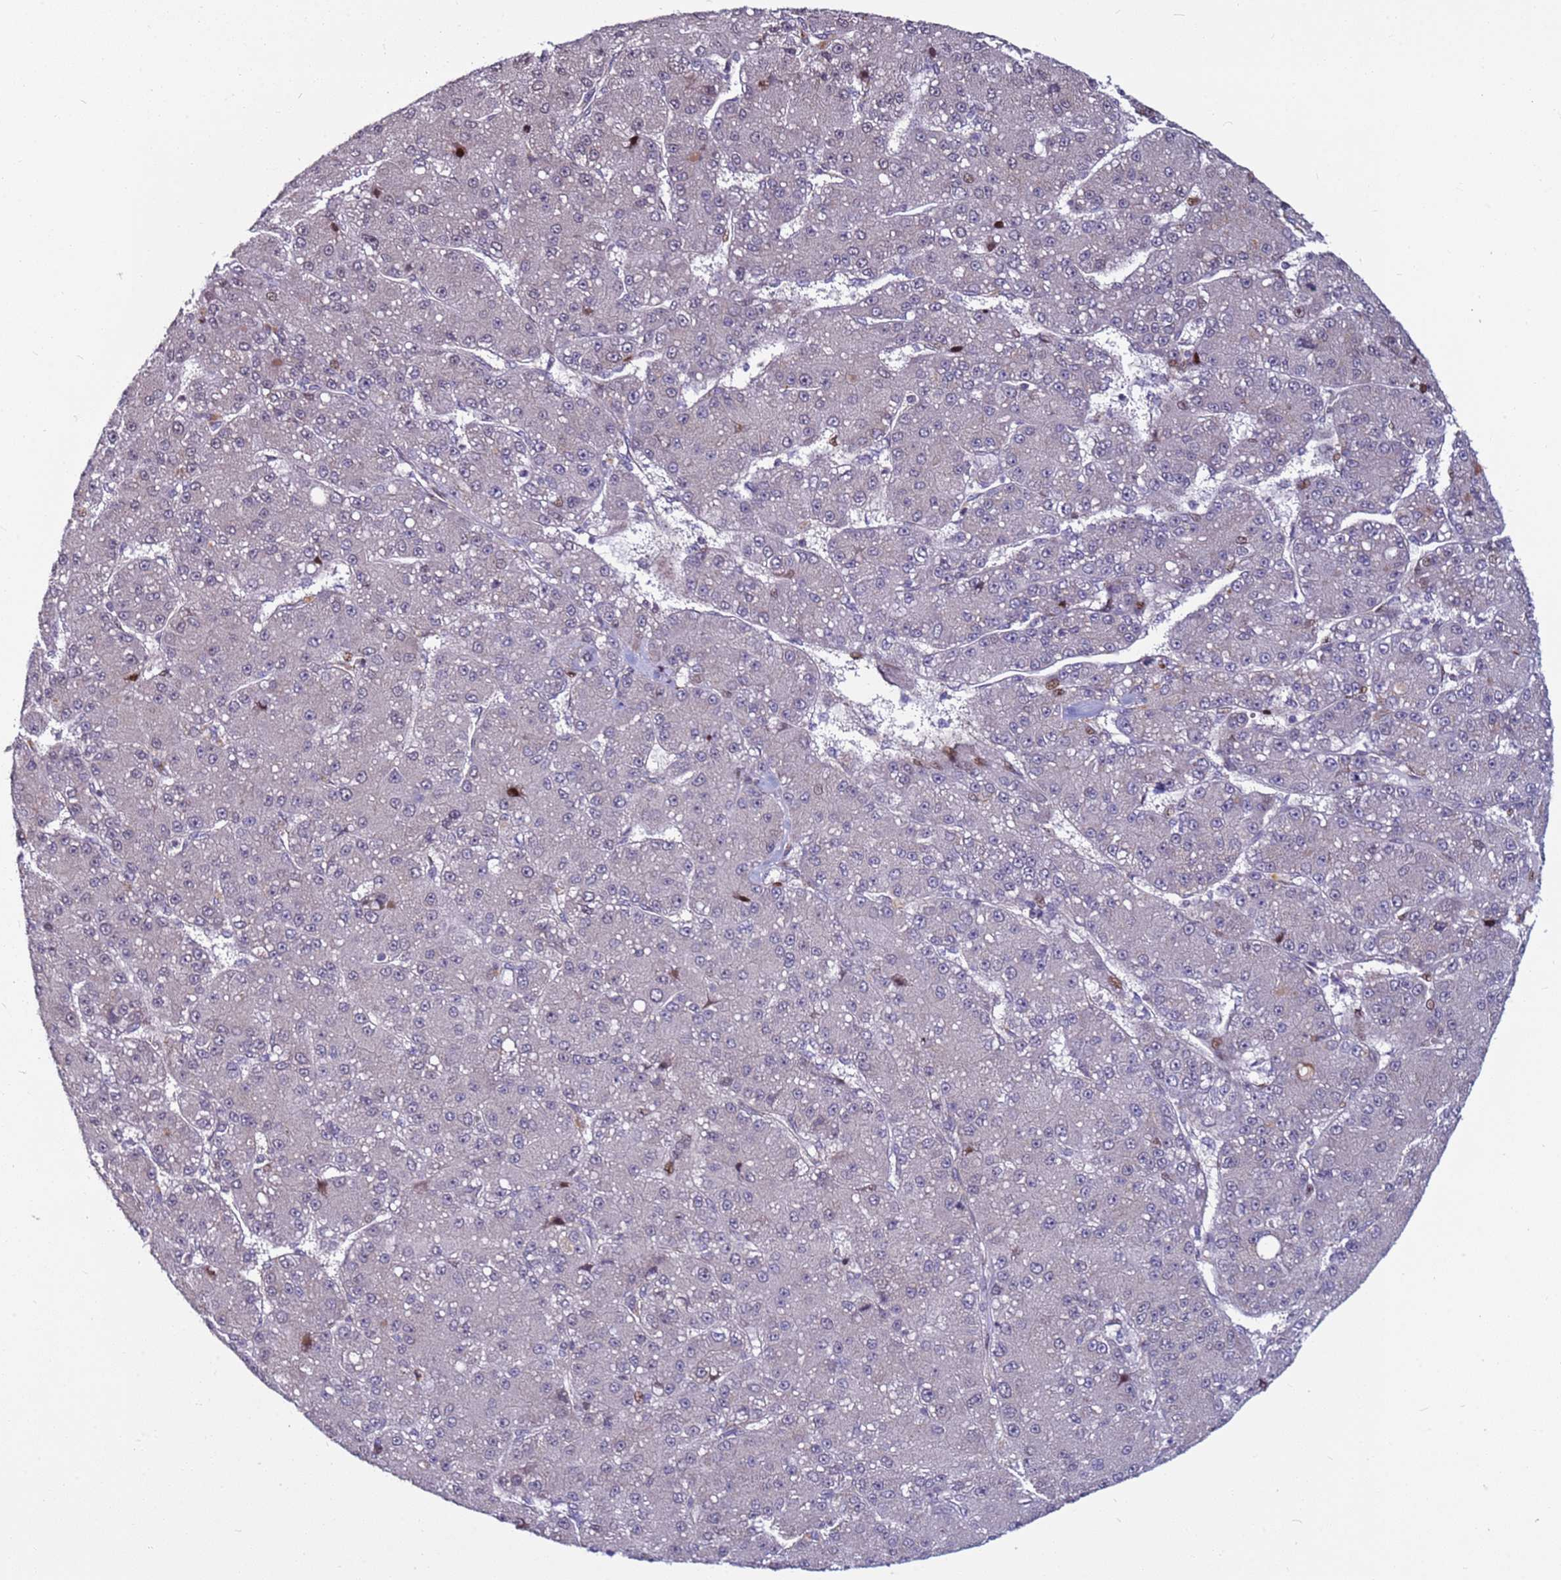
{"staining": {"intensity": "negative", "quantity": "none", "location": "none"}, "tissue": "liver cancer", "cell_type": "Tumor cells", "image_type": "cancer", "snomed": [{"axis": "morphology", "description": "Carcinoma, Hepatocellular, NOS"}, {"axis": "topography", "description": "Liver"}], "caption": "This image is of liver hepatocellular carcinoma stained with IHC to label a protein in brown with the nuclei are counter-stained blue. There is no positivity in tumor cells.", "gene": "WBP11", "patient": {"sex": "male", "age": 67}}